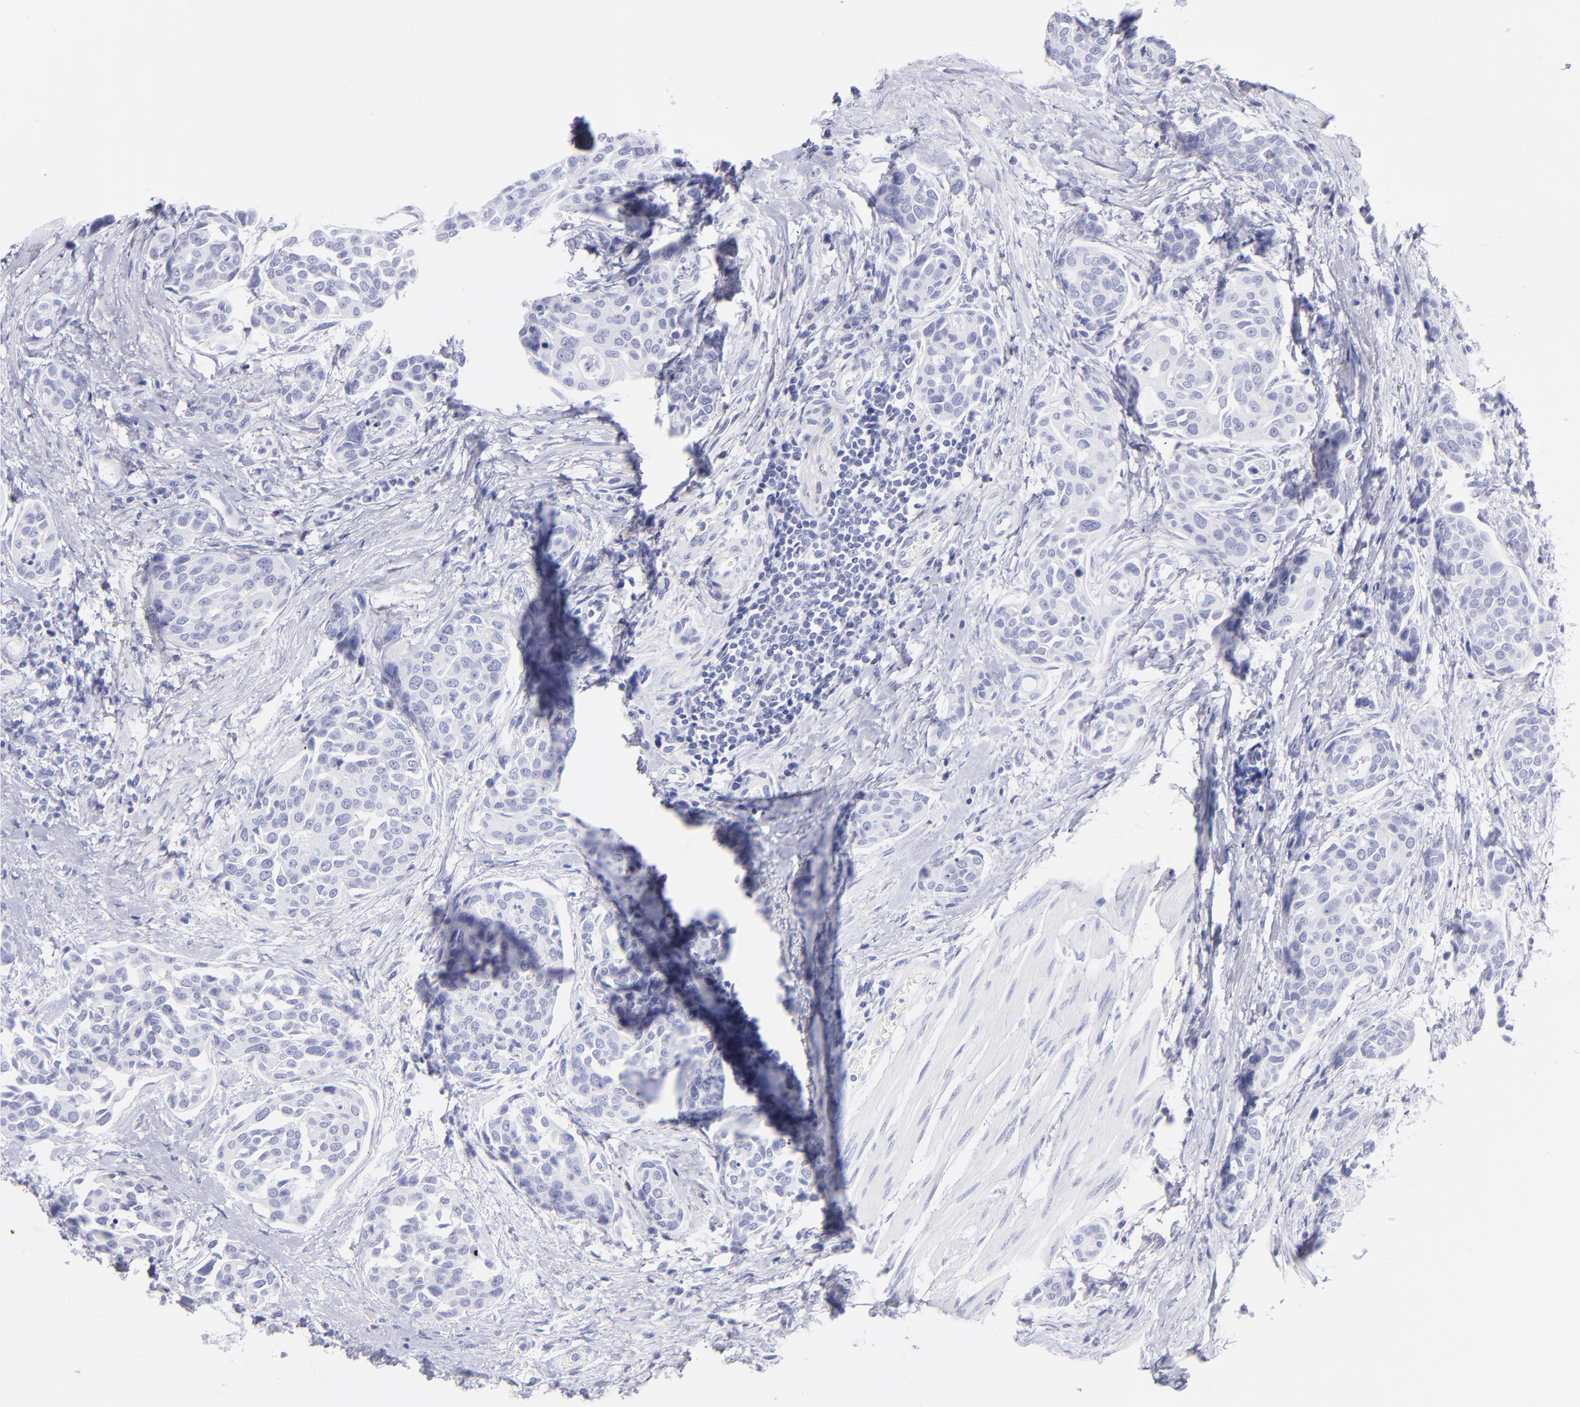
{"staining": {"intensity": "negative", "quantity": "none", "location": "none"}, "tissue": "urothelial cancer", "cell_type": "Tumor cells", "image_type": "cancer", "snomed": [{"axis": "morphology", "description": "Urothelial carcinoma, High grade"}, {"axis": "topography", "description": "Urinary bladder"}], "caption": "Urothelial cancer was stained to show a protein in brown. There is no significant expression in tumor cells.", "gene": "CNP", "patient": {"sex": "male", "age": 78}}